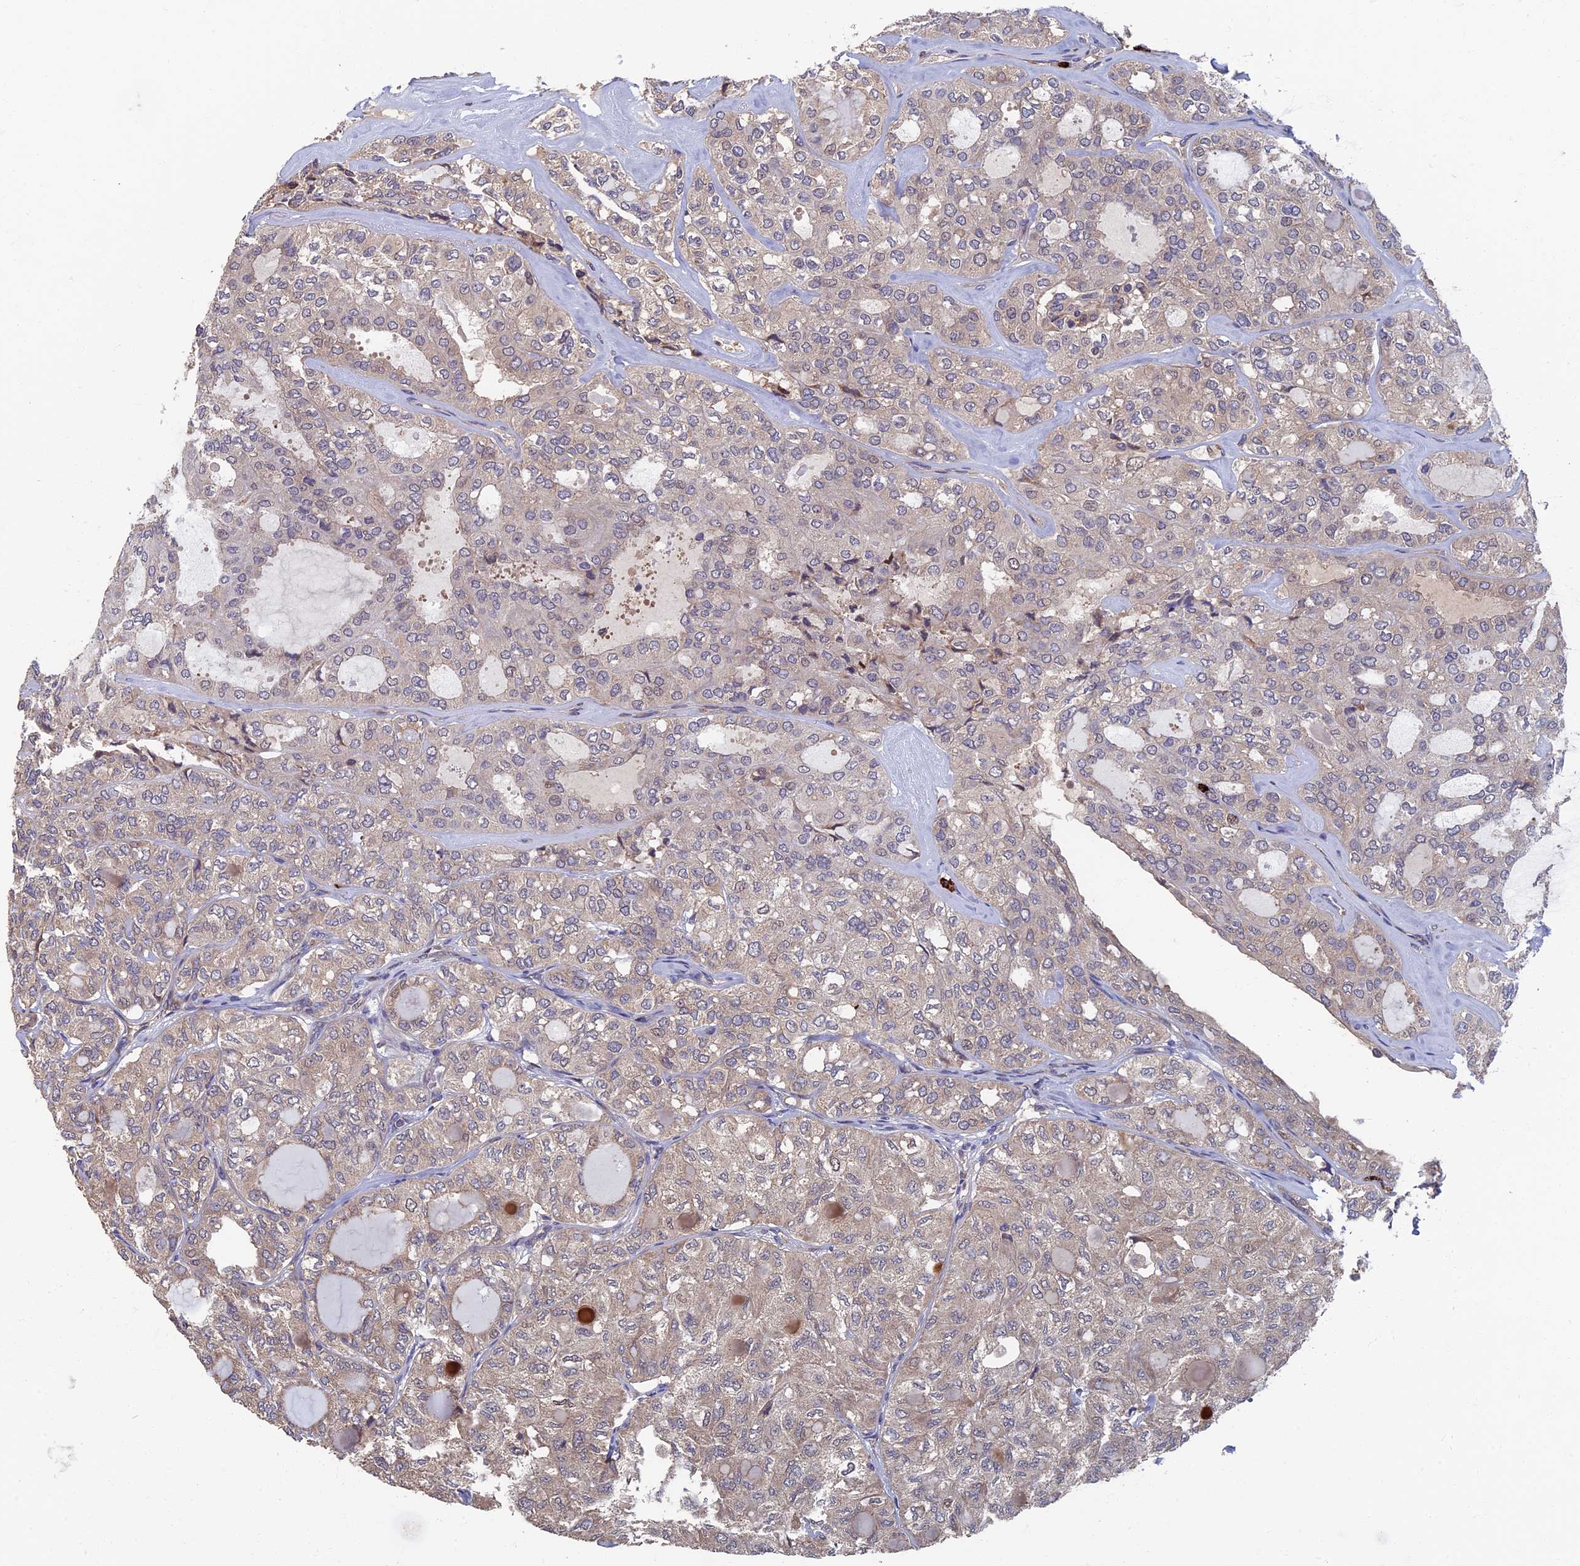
{"staining": {"intensity": "negative", "quantity": "none", "location": "none"}, "tissue": "thyroid cancer", "cell_type": "Tumor cells", "image_type": "cancer", "snomed": [{"axis": "morphology", "description": "Follicular adenoma carcinoma, NOS"}, {"axis": "topography", "description": "Thyroid gland"}], "caption": "IHC of human thyroid cancer (follicular adenoma carcinoma) shows no positivity in tumor cells.", "gene": "TNK2", "patient": {"sex": "male", "age": 75}}